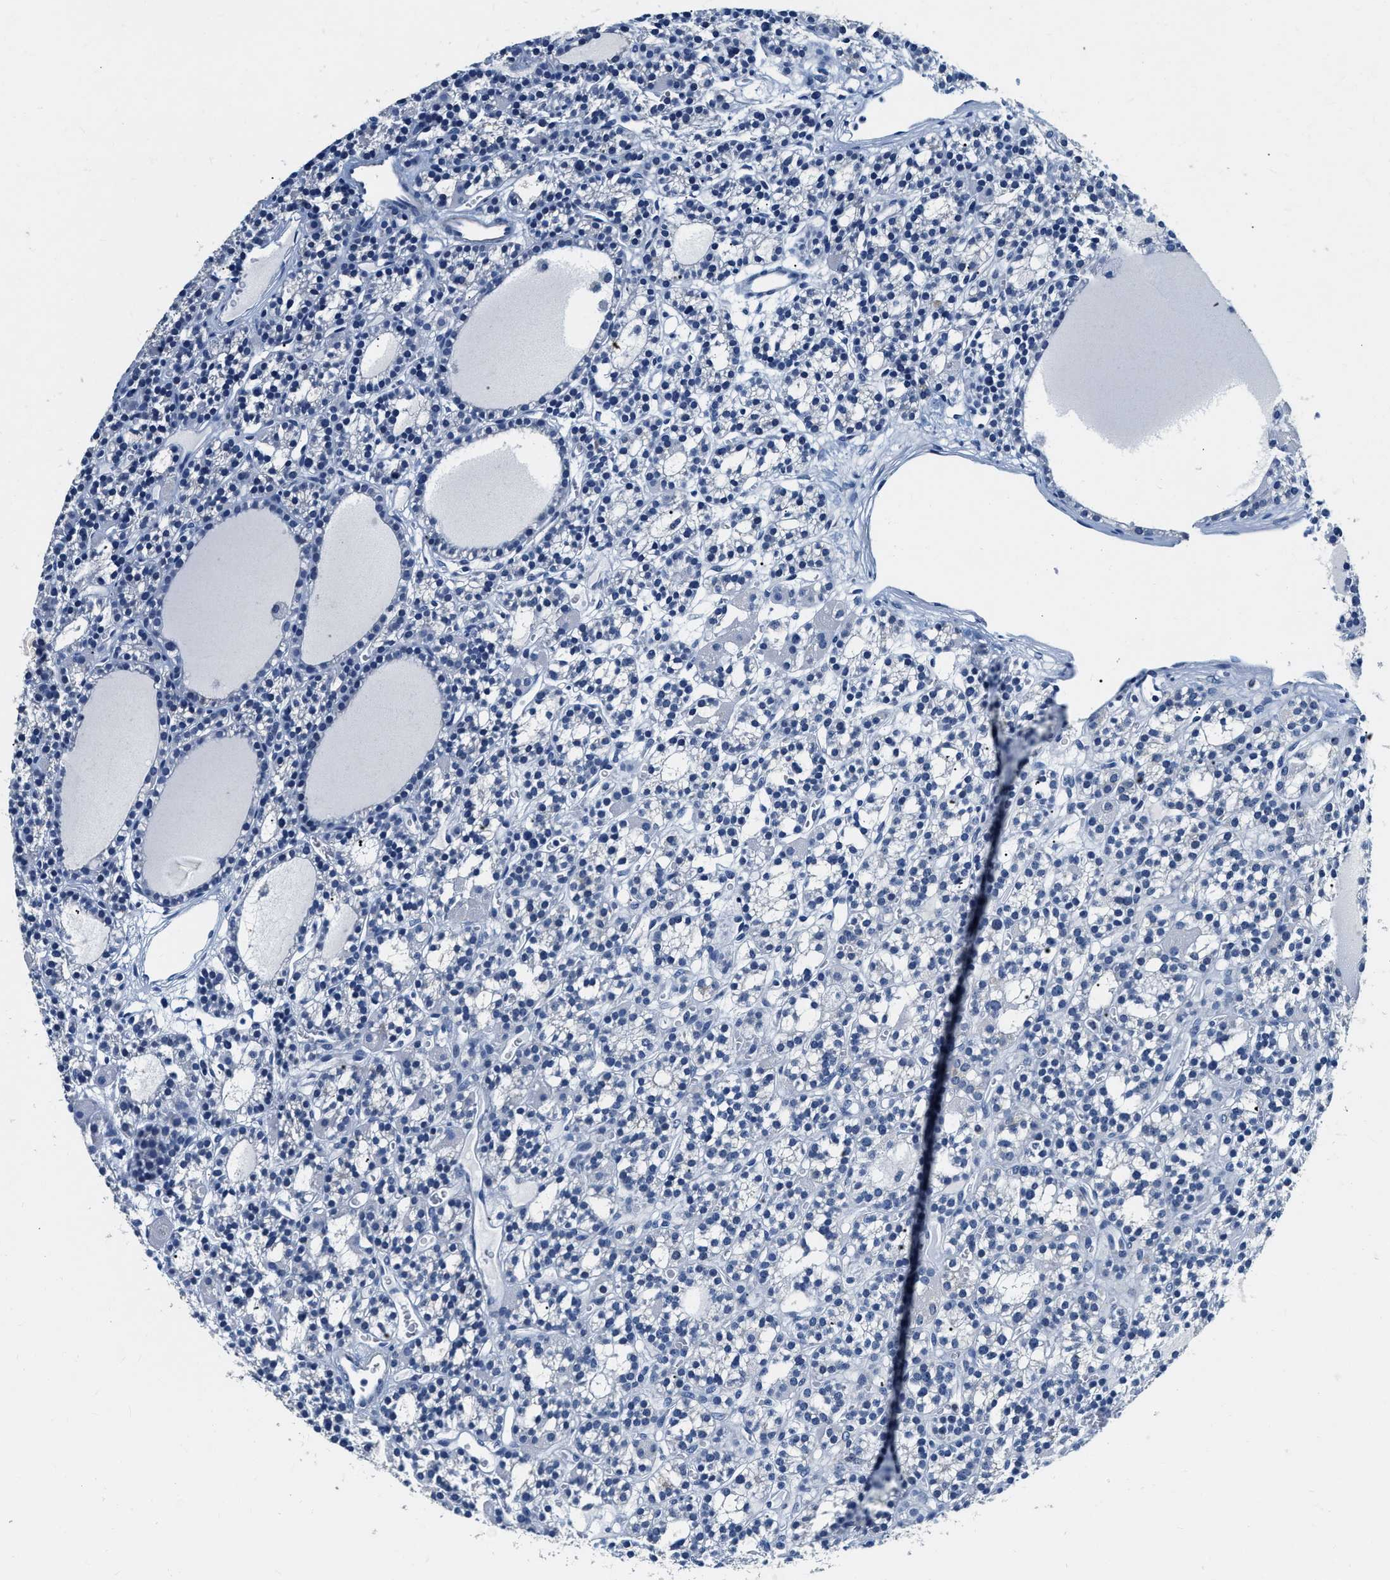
{"staining": {"intensity": "negative", "quantity": "none", "location": "none"}, "tissue": "parathyroid gland", "cell_type": "Glandular cells", "image_type": "normal", "snomed": [{"axis": "morphology", "description": "Normal tissue, NOS"}, {"axis": "morphology", "description": "Adenoma, NOS"}, {"axis": "topography", "description": "Parathyroid gland"}], "caption": "Immunohistochemistry image of normal parathyroid gland: parathyroid gland stained with DAB reveals no significant protein positivity in glandular cells. (DAB (3,3'-diaminobenzidine) immunohistochemistry (IHC) with hematoxylin counter stain).", "gene": "EIF2AK2", "patient": {"sex": "female", "age": 58}}